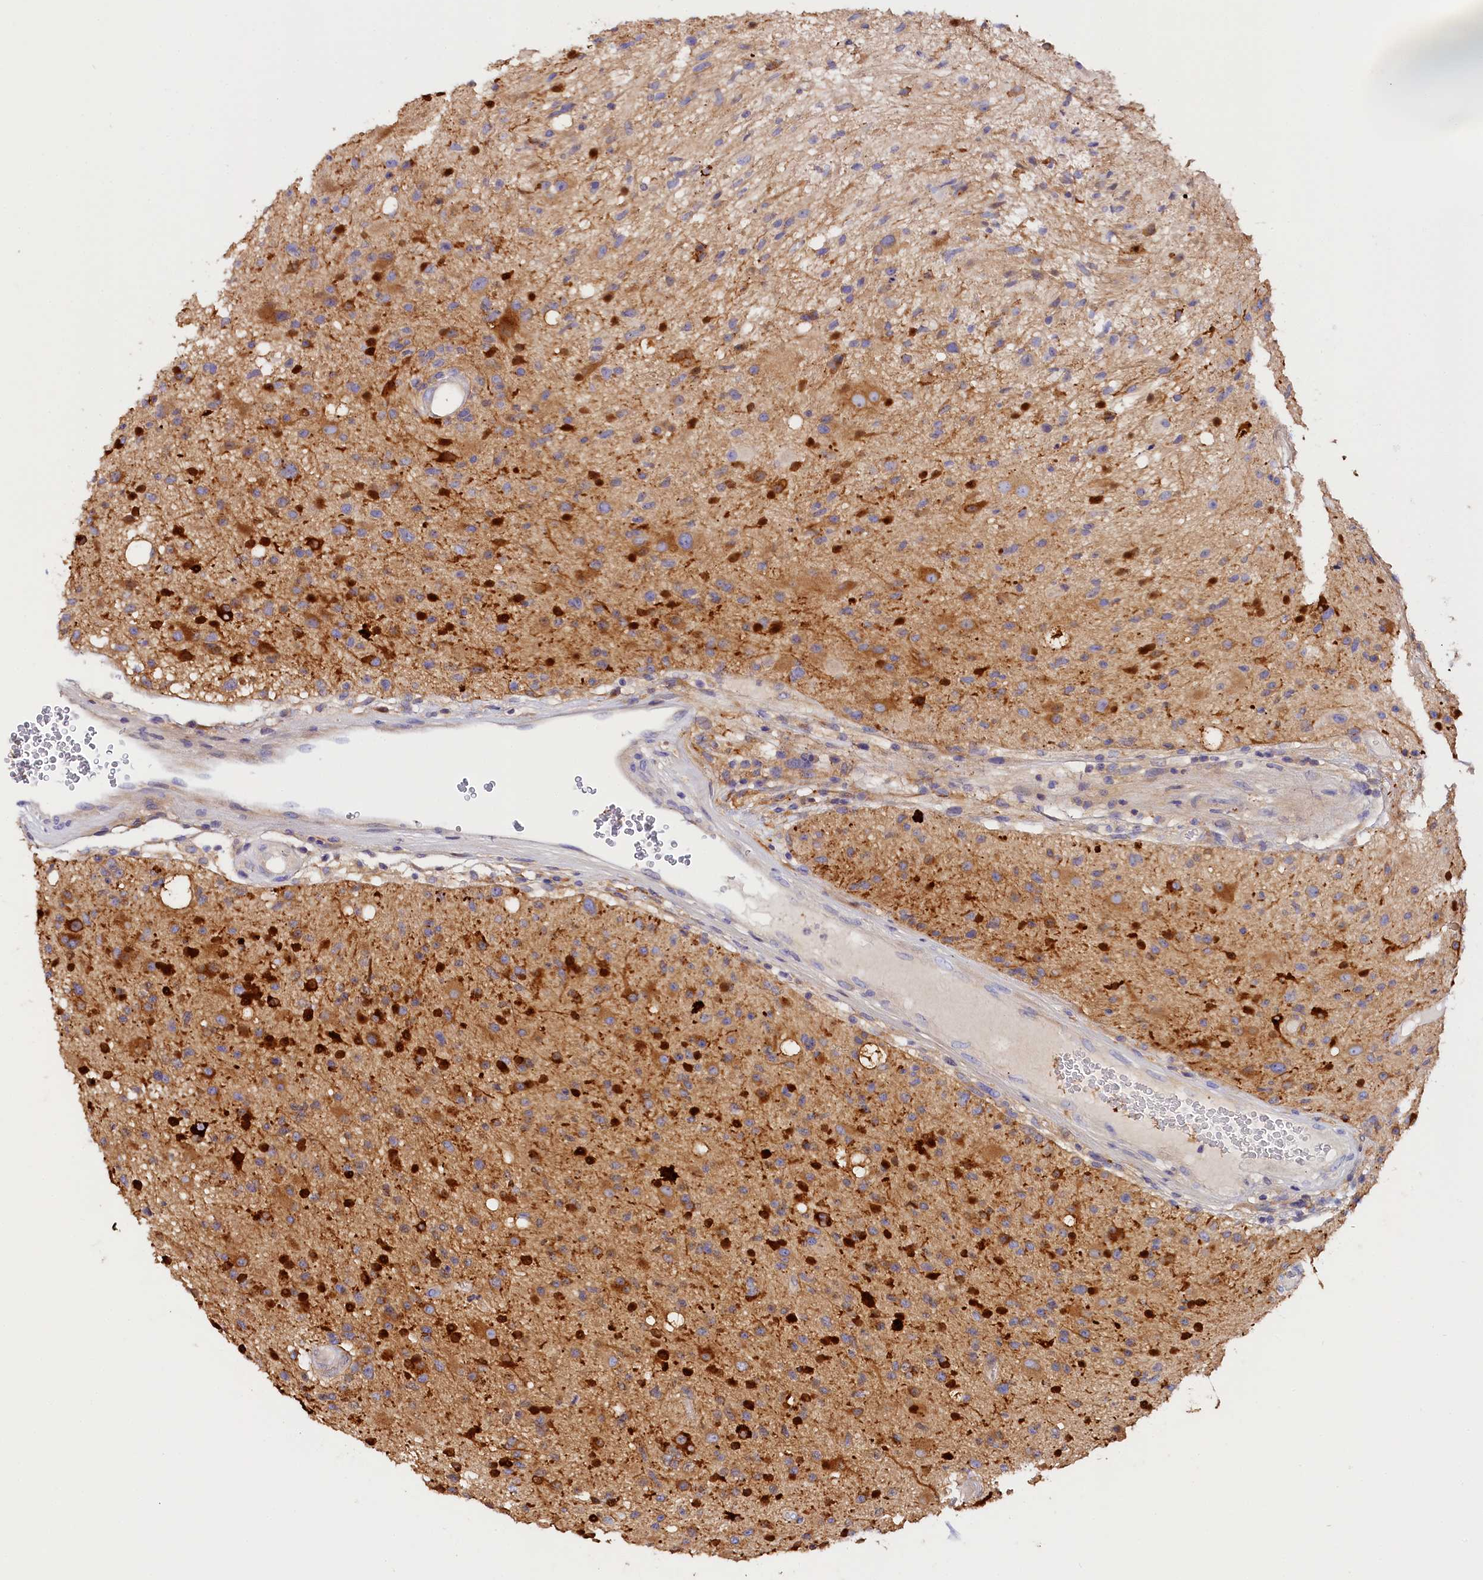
{"staining": {"intensity": "strong", "quantity": "<25%", "location": "cytoplasmic/membranous"}, "tissue": "glioma", "cell_type": "Tumor cells", "image_type": "cancer", "snomed": [{"axis": "morphology", "description": "Glioma, malignant, High grade"}, {"axis": "topography", "description": "Brain"}], "caption": "Immunohistochemistry (DAB) staining of high-grade glioma (malignant) exhibits strong cytoplasmic/membranous protein expression in about <25% of tumor cells.", "gene": "KATNB1", "patient": {"sex": "male", "age": 33}}